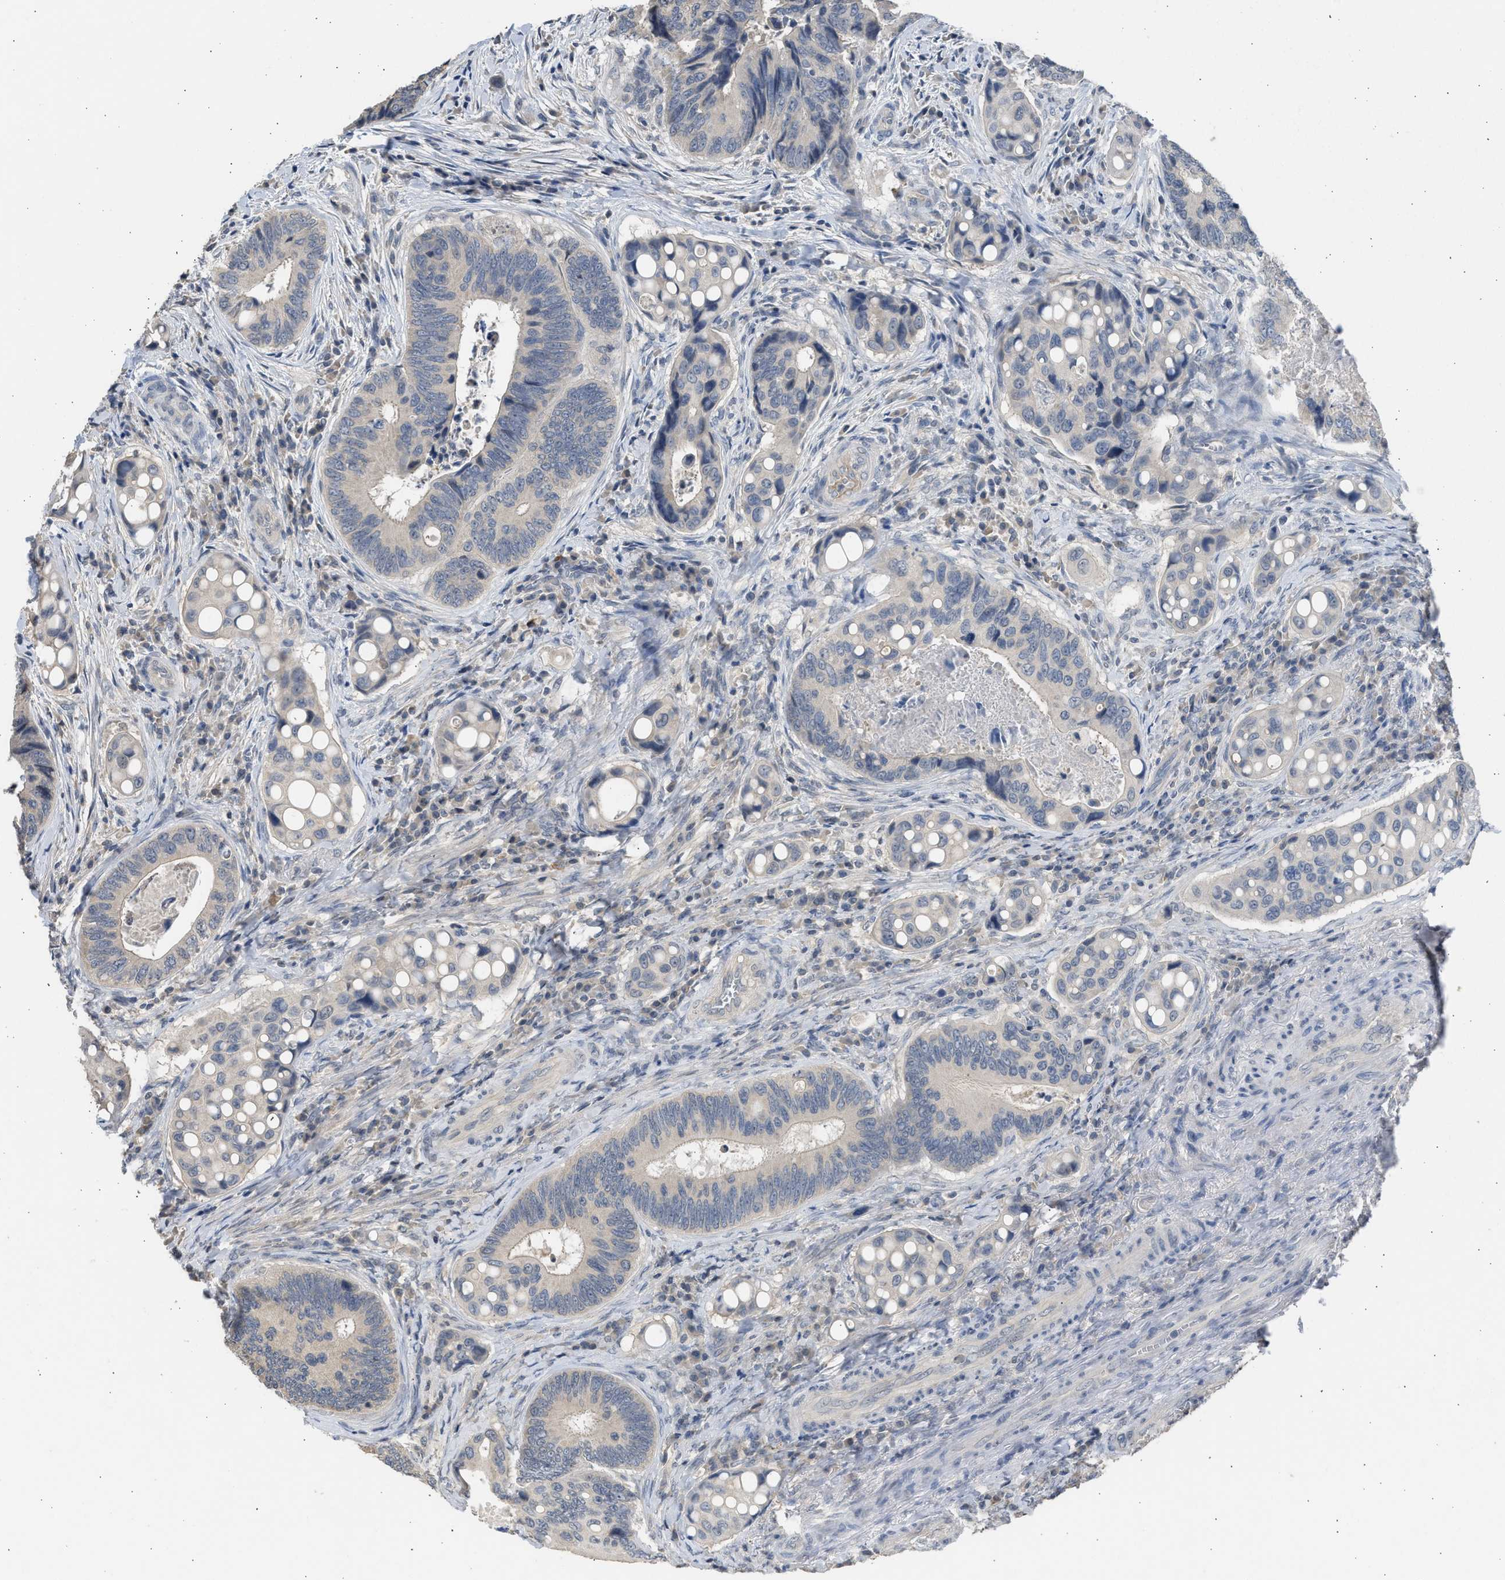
{"staining": {"intensity": "negative", "quantity": "none", "location": "none"}, "tissue": "colorectal cancer", "cell_type": "Tumor cells", "image_type": "cancer", "snomed": [{"axis": "morphology", "description": "Inflammation, NOS"}, {"axis": "morphology", "description": "Adenocarcinoma, NOS"}, {"axis": "topography", "description": "Colon"}], "caption": "Tumor cells show no significant expression in colorectal adenocarcinoma.", "gene": "SULT2A1", "patient": {"sex": "male", "age": 72}}